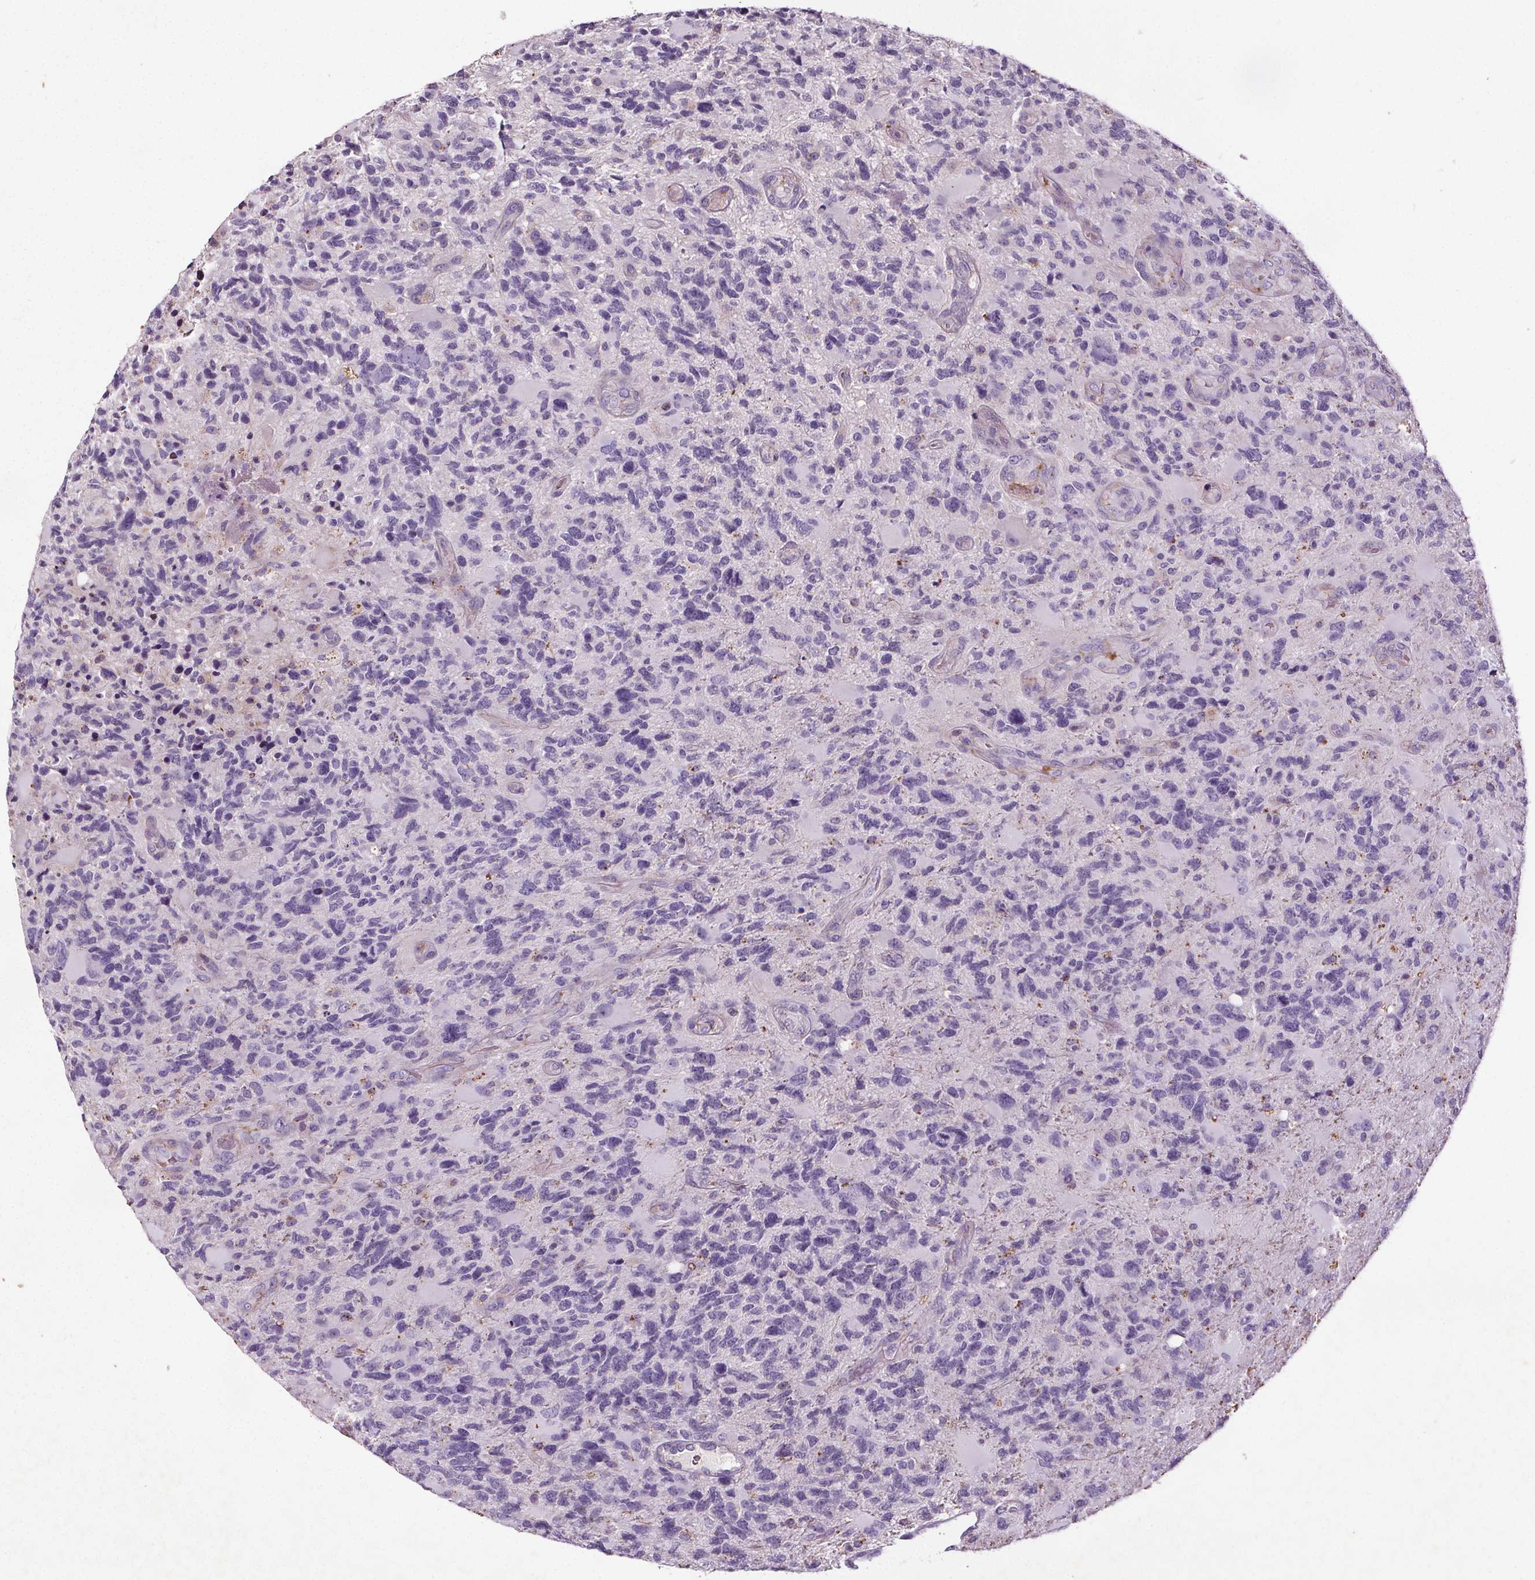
{"staining": {"intensity": "negative", "quantity": "none", "location": "none"}, "tissue": "glioma", "cell_type": "Tumor cells", "image_type": "cancer", "snomed": [{"axis": "morphology", "description": "Glioma, malignant, High grade"}, {"axis": "topography", "description": "Brain"}], "caption": "Image shows no protein expression in tumor cells of high-grade glioma (malignant) tissue.", "gene": "C19orf84", "patient": {"sex": "female", "age": 71}}